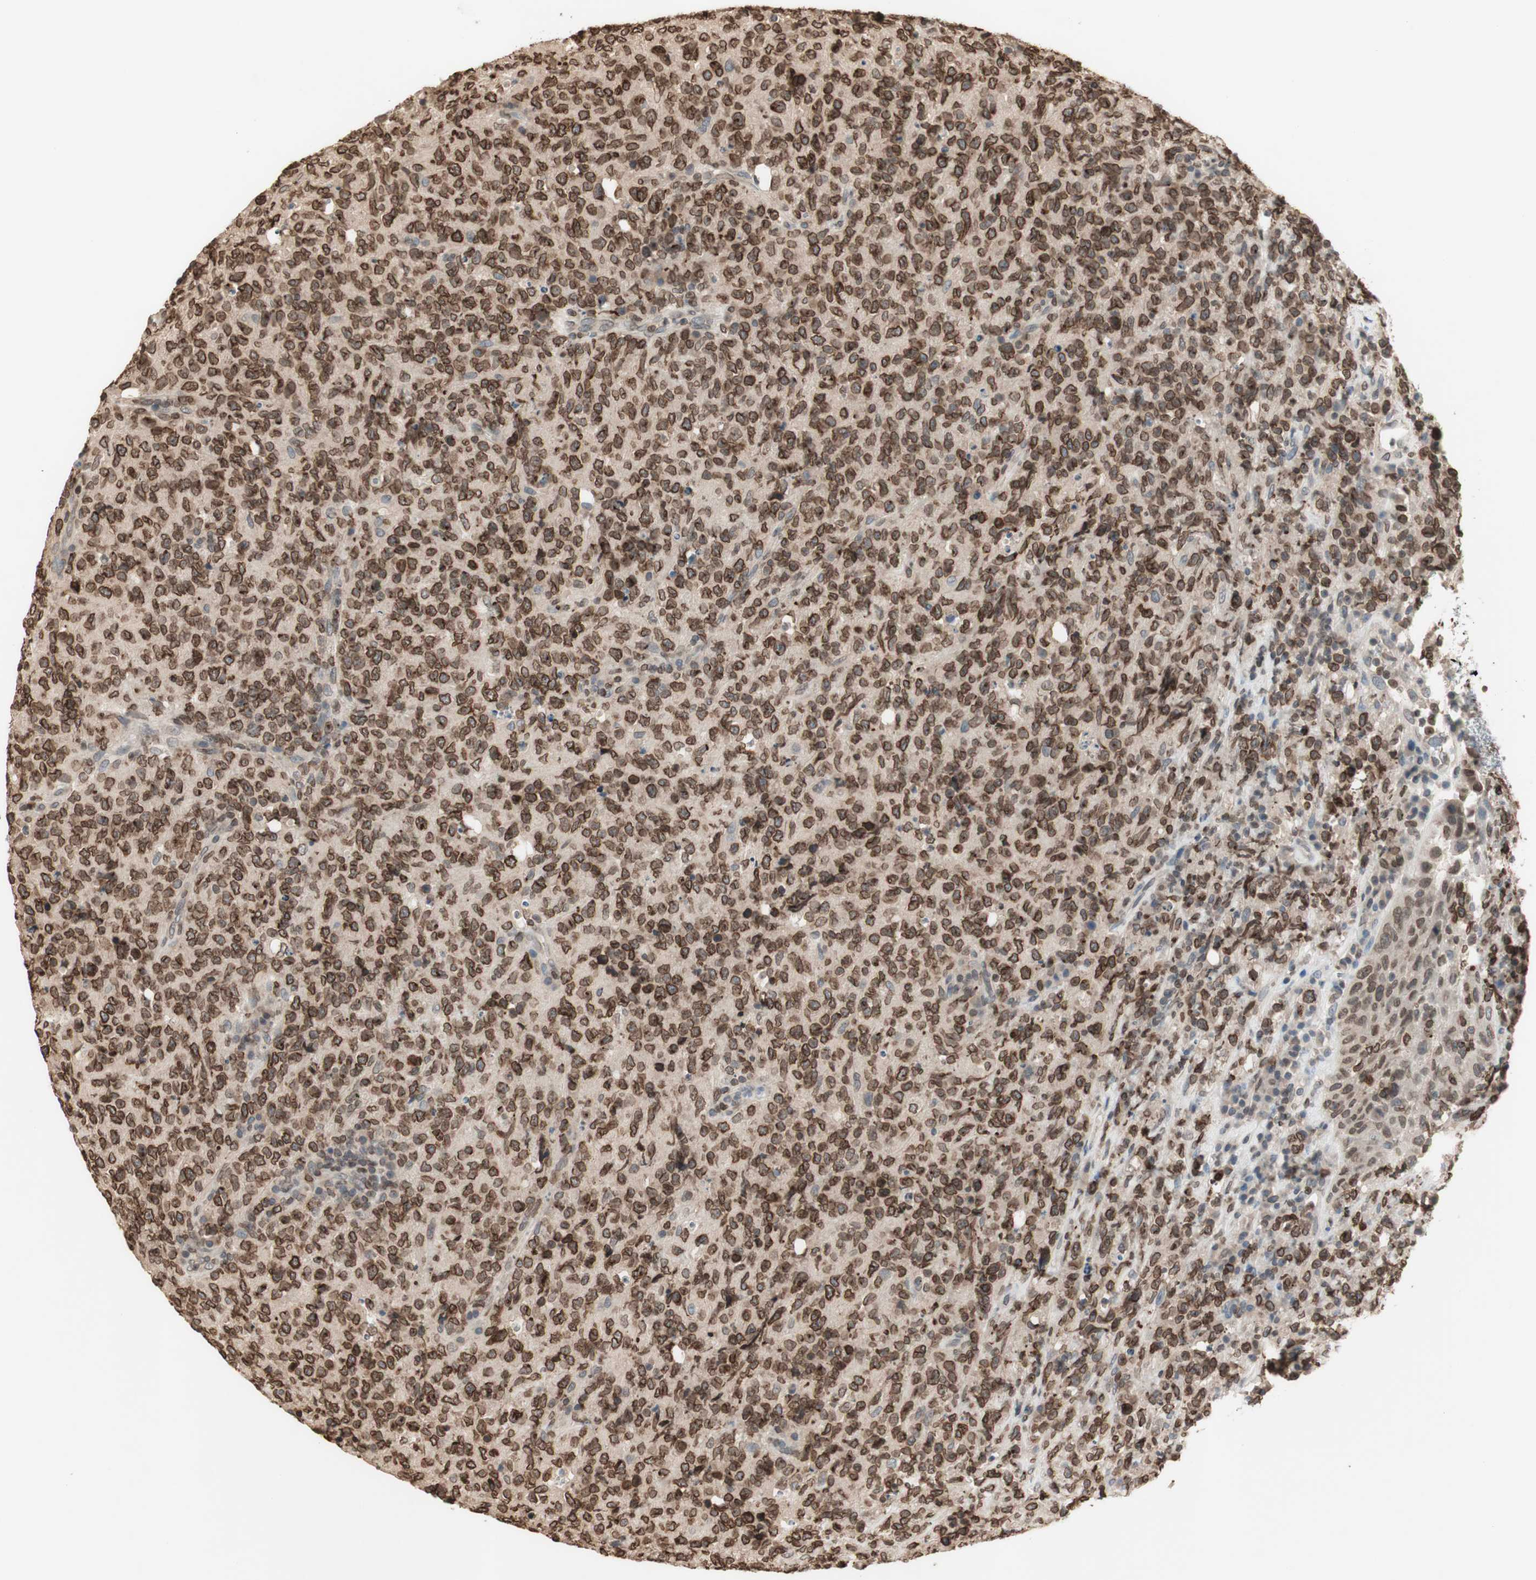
{"staining": {"intensity": "moderate", "quantity": ">75%", "location": "cytoplasmic/membranous,nuclear"}, "tissue": "lymphoma", "cell_type": "Tumor cells", "image_type": "cancer", "snomed": [{"axis": "morphology", "description": "Malignant lymphoma, non-Hodgkin's type, High grade"}, {"axis": "topography", "description": "Tonsil"}], "caption": "There is medium levels of moderate cytoplasmic/membranous and nuclear staining in tumor cells of lymphoma, as demonstrated by immunohistochemical staining (brown color).", "gene": "TMPO", "patient": {"sex": "female", "age": 36}}